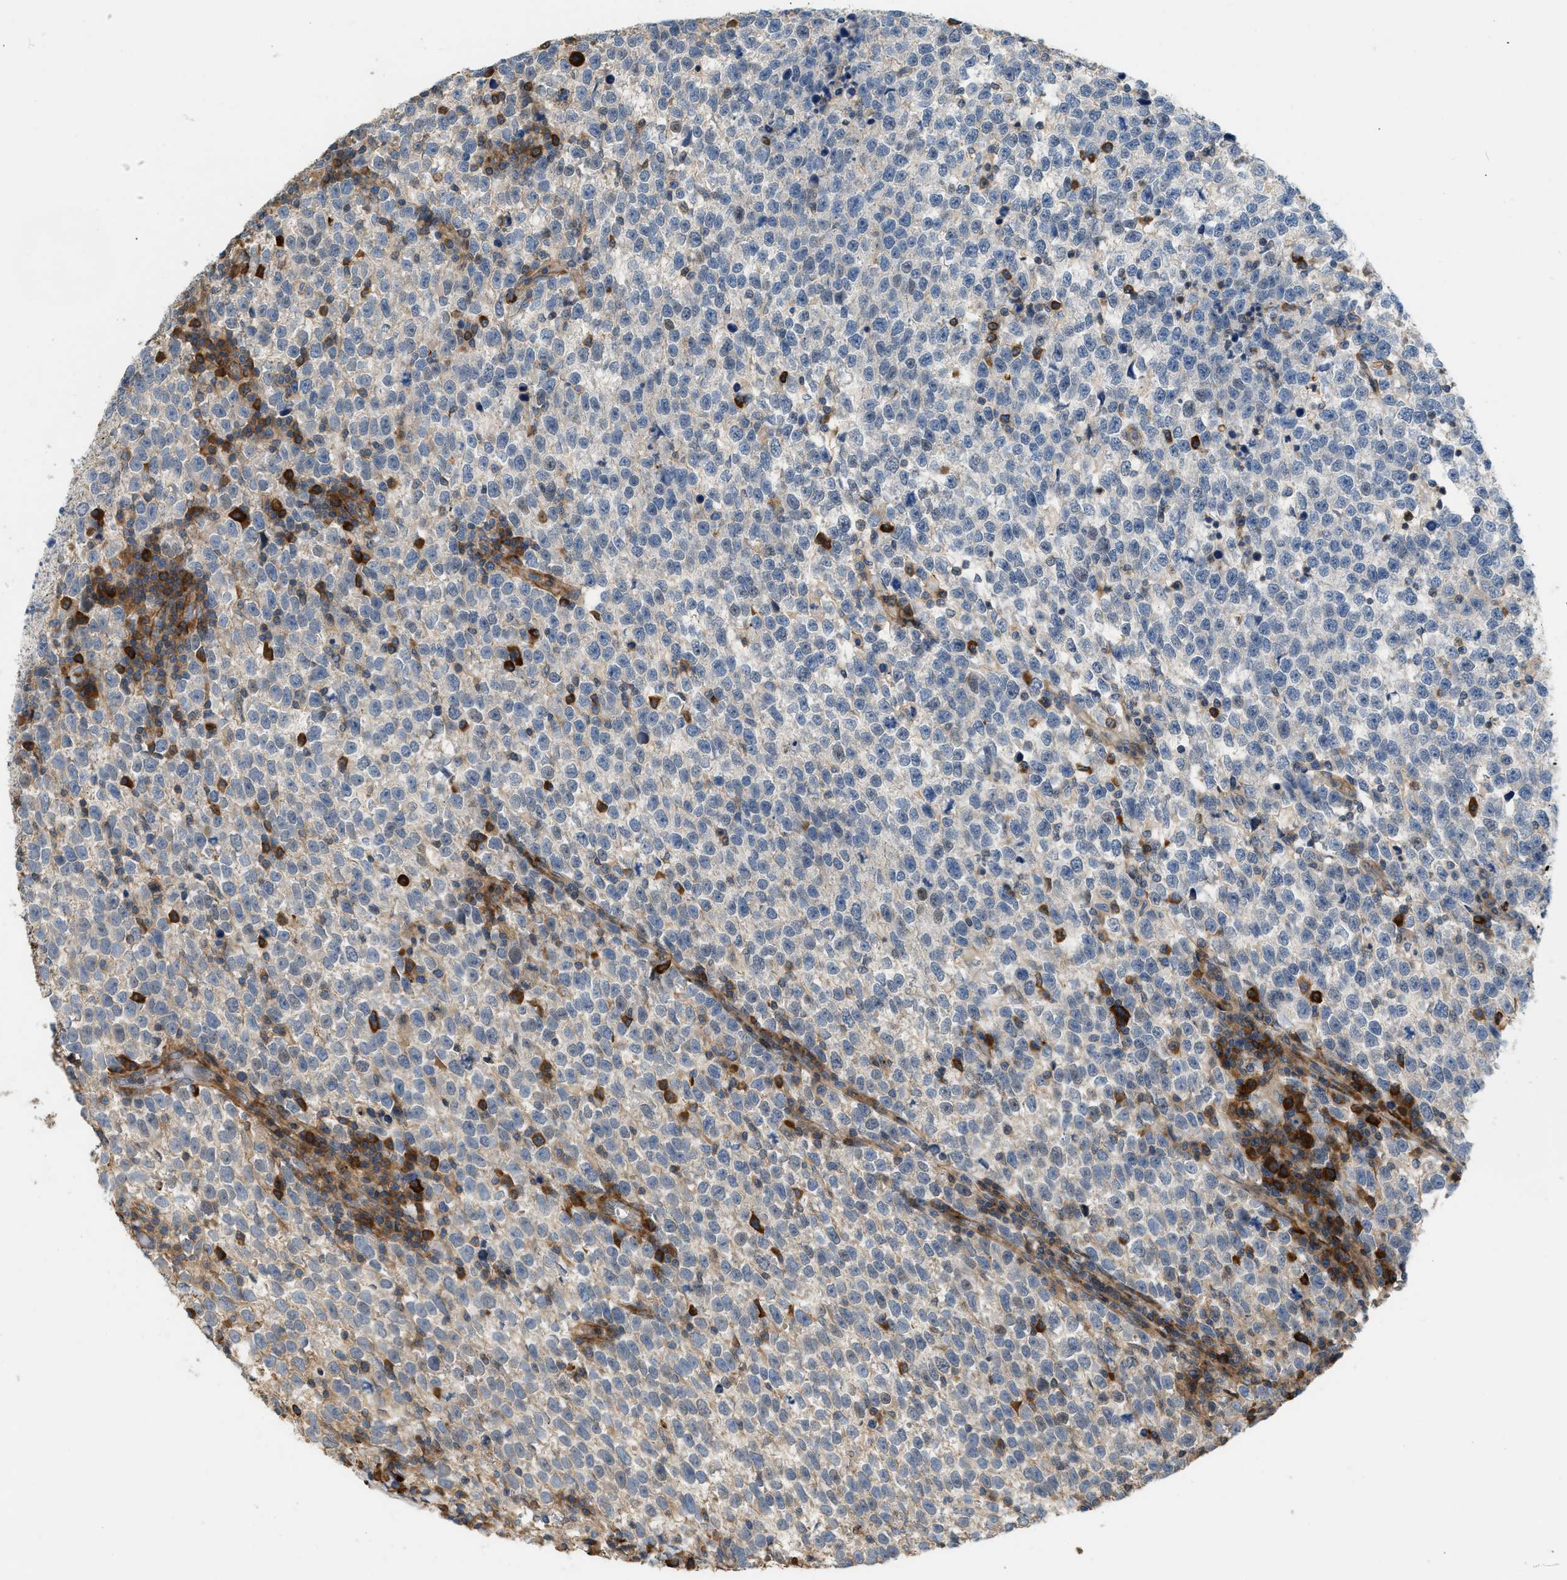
{"staining": {"intensity": "negative", "quantity": "none", "location": "none"}, "tissue": "testis cancer", "cell_type": "Tumor cells", "image_type": "cancer", "snomed": [{"axis": "morphology", "description": "Normal tissue, NOS"}, {"axis": "morphology", "description": "Seminoma, NOS"}, {"axis": "topography", "description": "Testis"}], "caption": "DAB (3,3'-diaminobenzidine) immunohistochemical staining of human seminoma (testis) demonstrates no significant staining in tumor cells. (IHC, brightfield microscopy, high magnification).", "gene": "BTN3A2", "patient": {"sex": "male", "age": 43}}